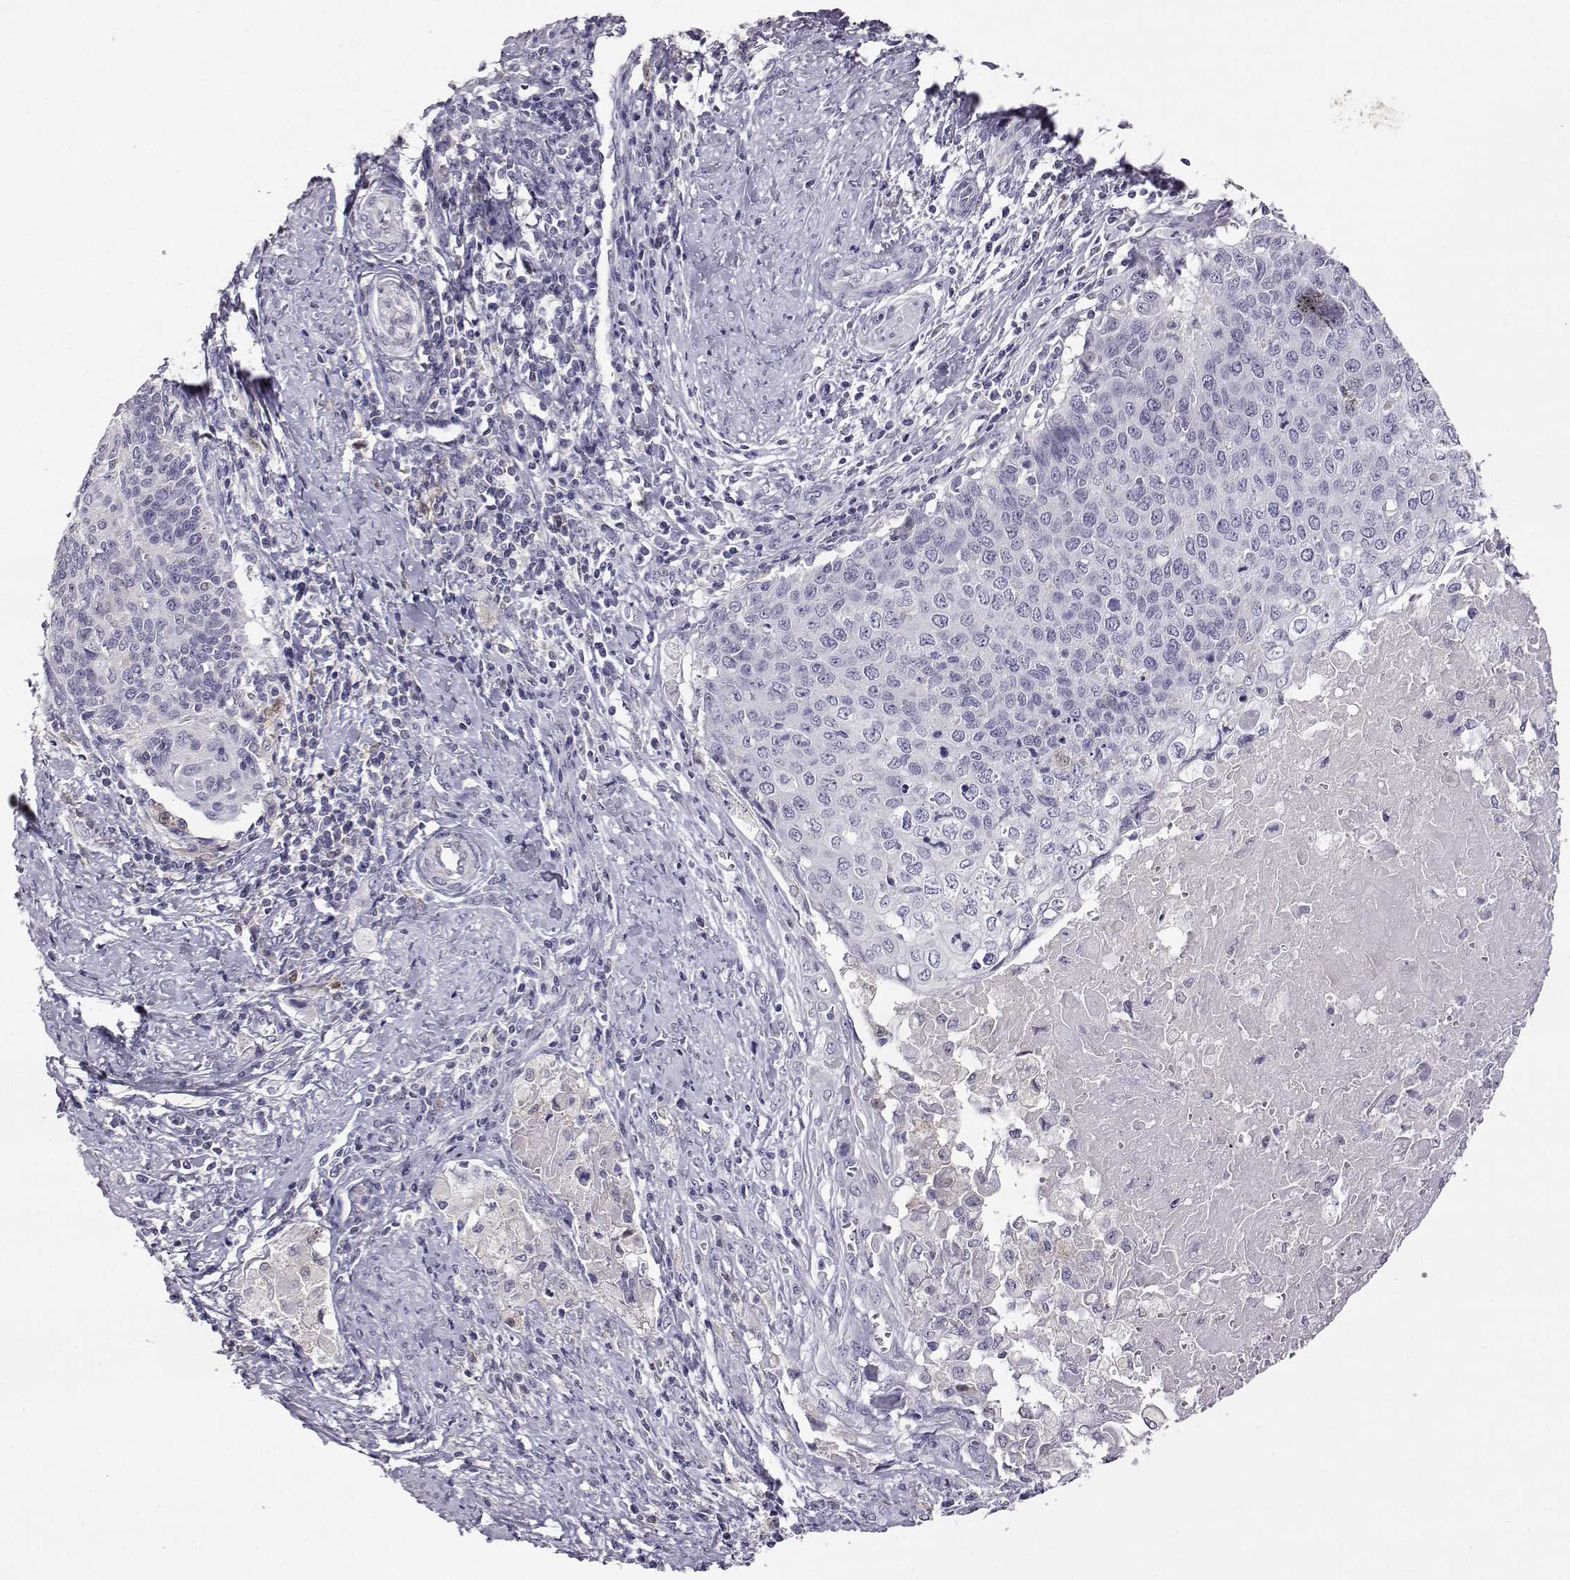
{"staining": {"intensity": "negative", "quantity": "none", "location": "none"}, "tissue": "cervical cancer", "cell_type": "Tumor cells", "image_type": "cancer", "snomed": [{"axis": "morphology", "description": "Squamous cell carcinoma, NOS"}, {"axis": "topography", "description": "Cervix"}], "caption": "There is no significant staining in tumor cells of squamous cell carcinoma (cervical).", "gene": "AKR1B1", "patient": {"sex": "female", "age": 39}}